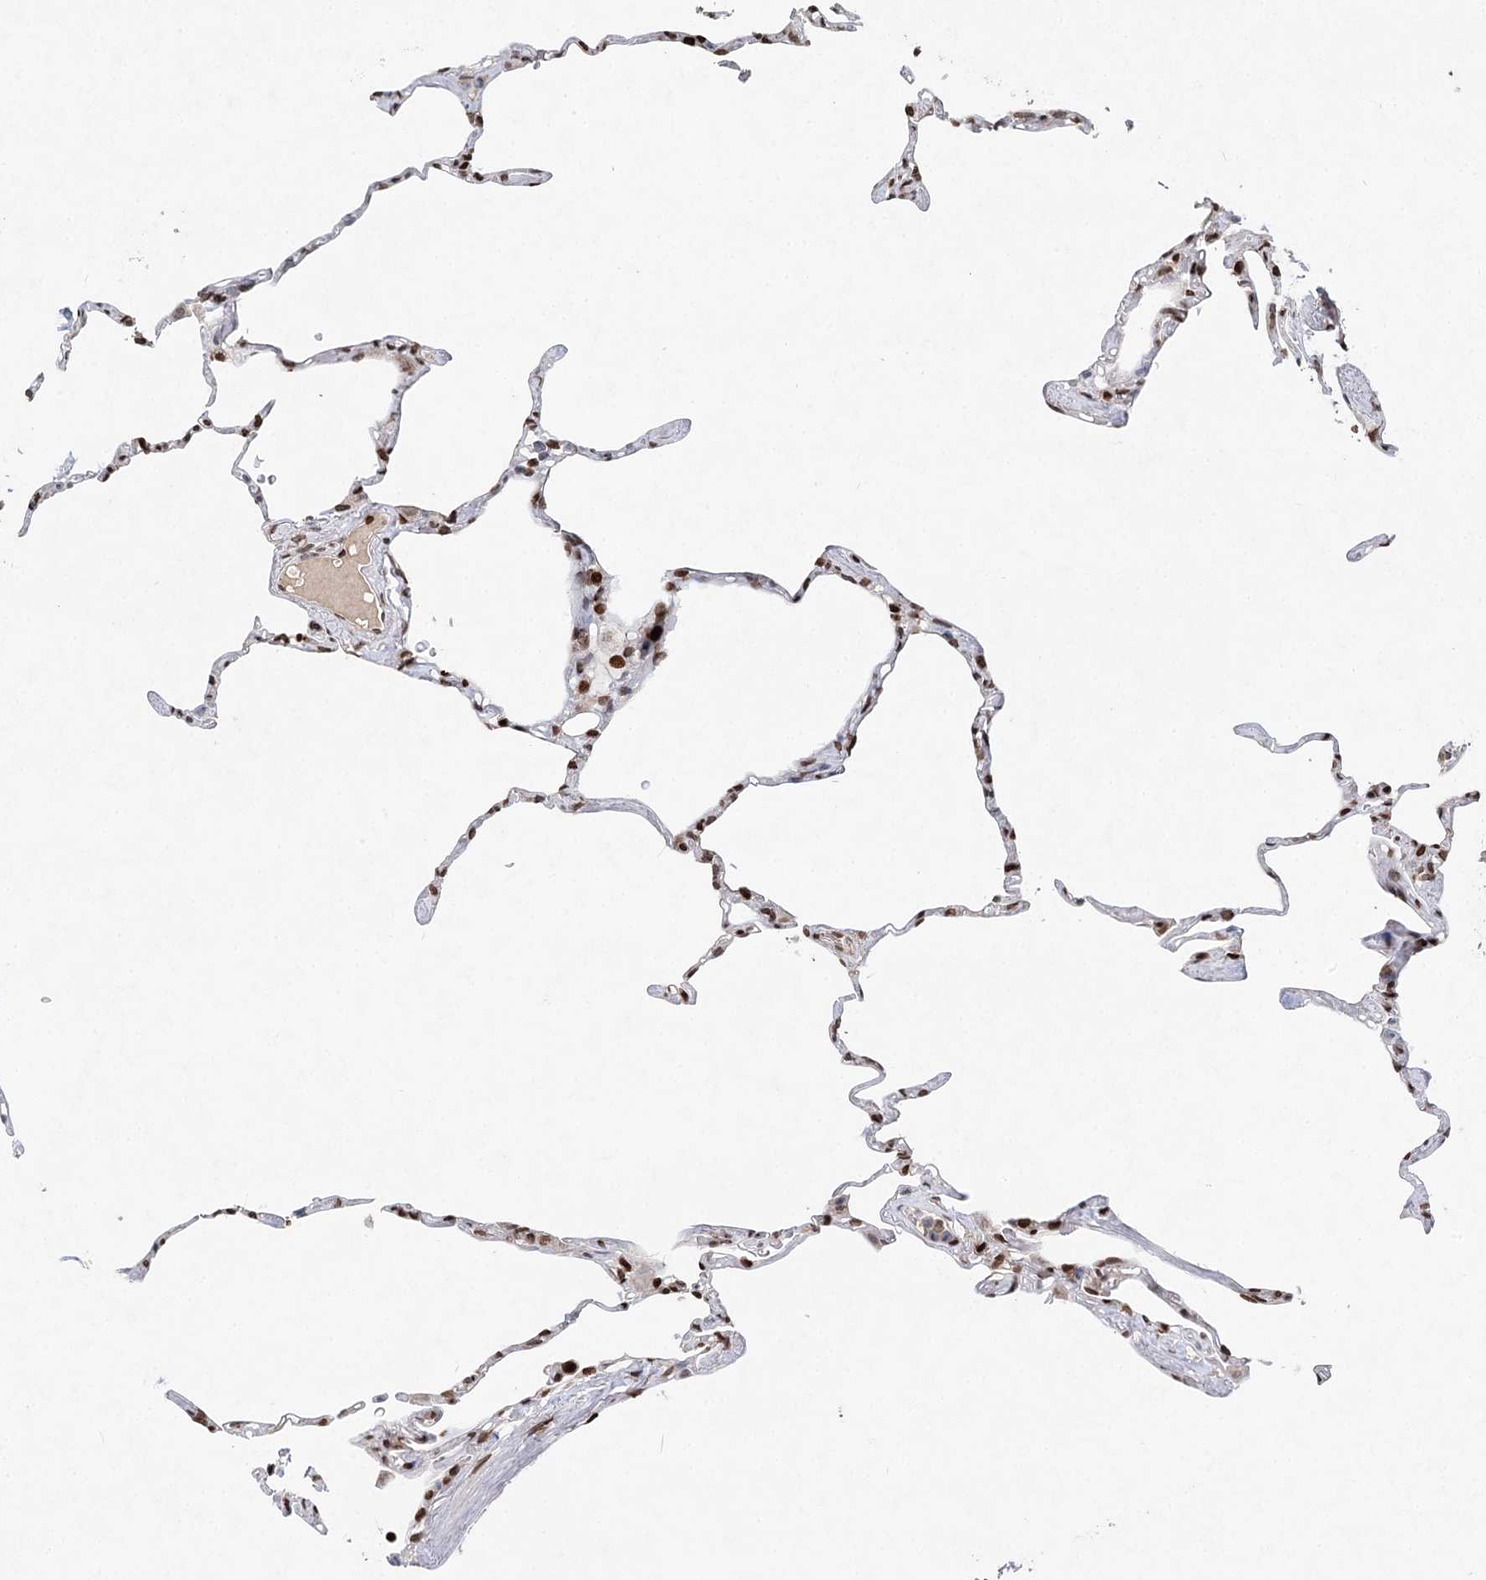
{"staining": {"intensity": "moderate", "quantity": "25%-75%", "location": "nuclear"}, "tissue": "lung", "cell_type": "Alveolar cells", "image_type": "normal", "snomed": [{"axis": "morphology", "description": "Normal tissue, NOS"}, {"axis": "topography", "description": "Lung"}], "caption": "An image of lung stained for a protein shows moderate nuclear brown staining in alveolar cells.", "gene": "FRMD4A", "patient": {"sex": "male", "age": 65}}